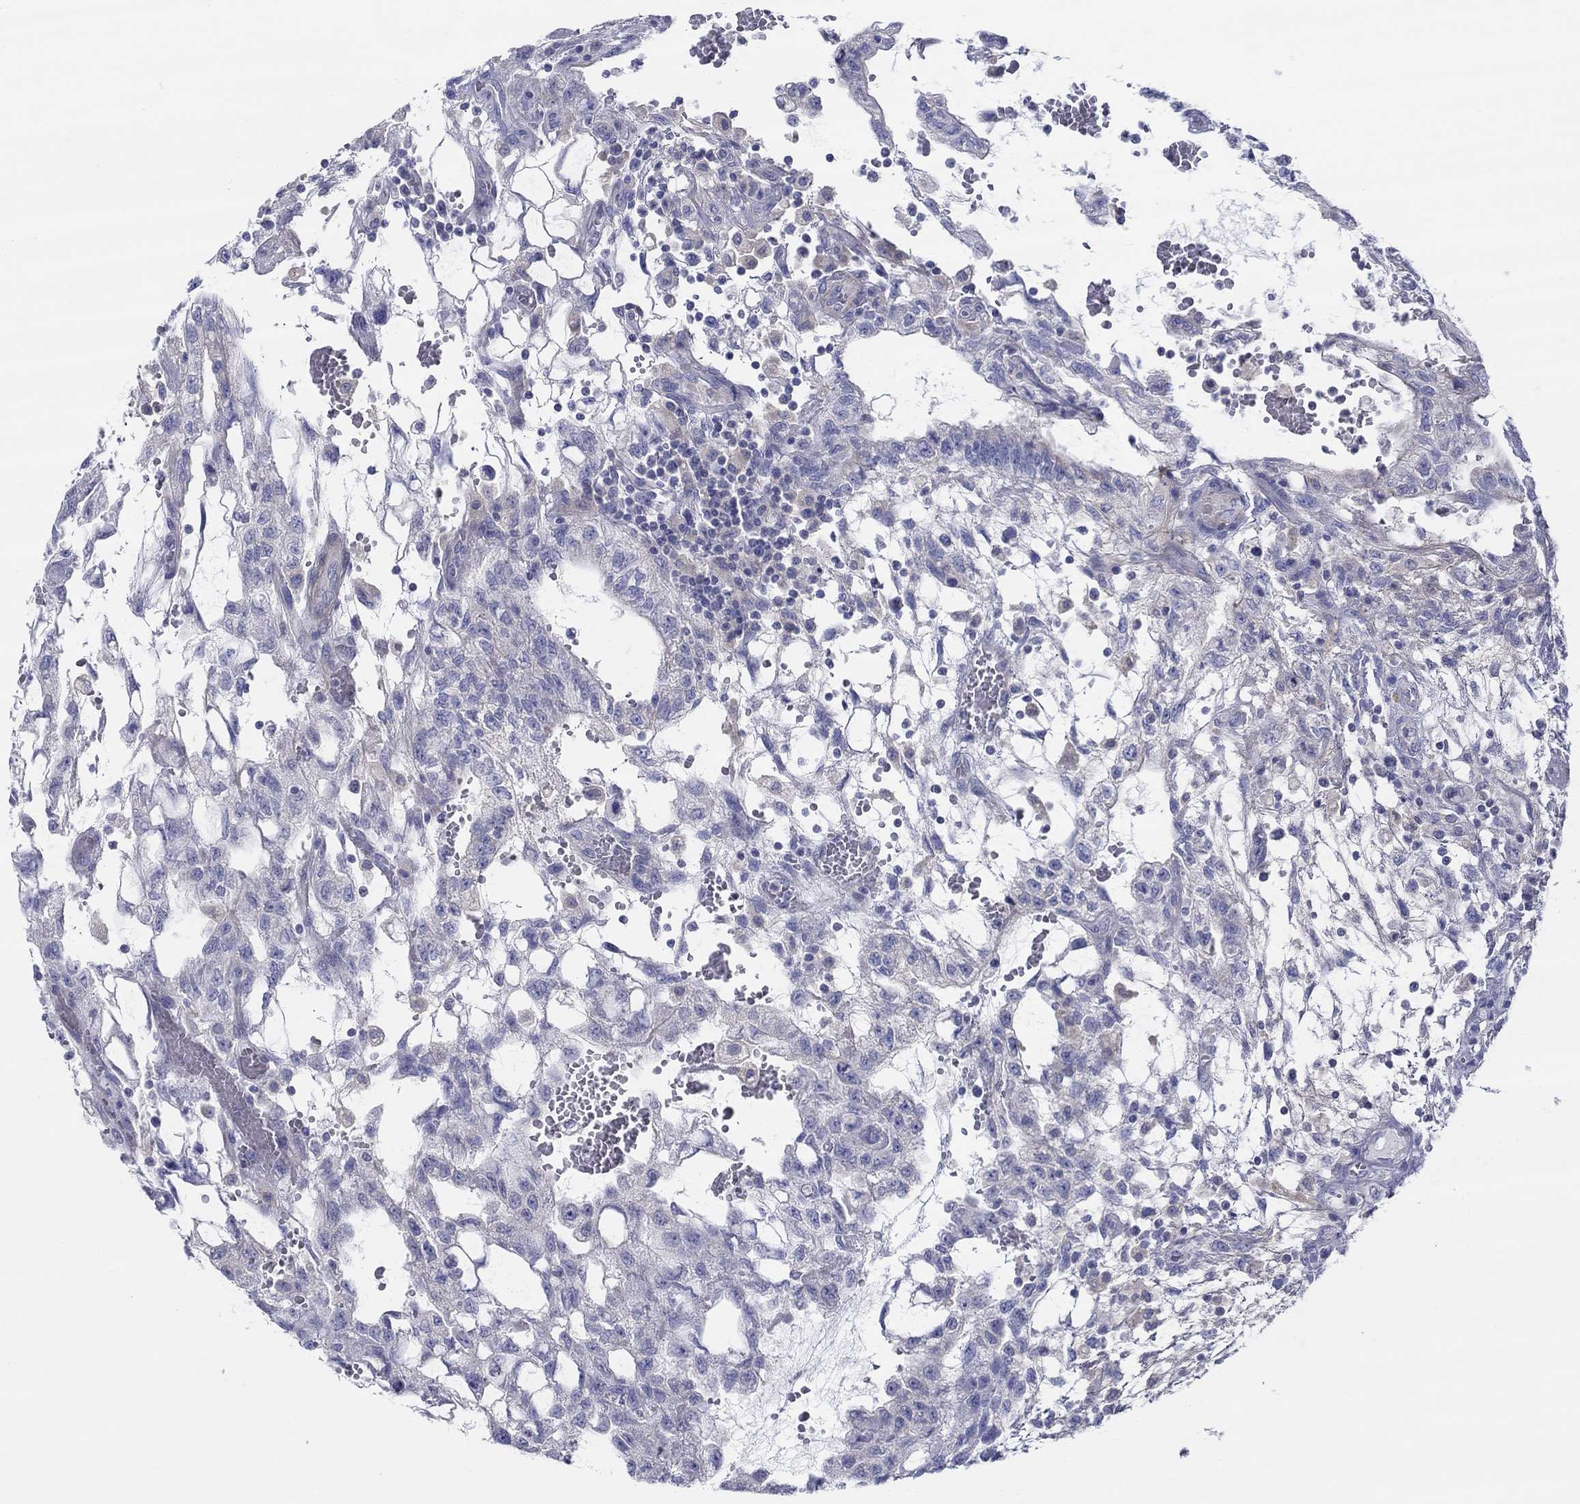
{"staining": {"intensity": "negative", "quantity": "none", "location": "none"}, "tissue": "testis cancer", "cell_type": "Tumor cells", "image_type": "cancer", "snomed": [{"axis": "morphology", "description": "Carcinoma, Embryonal, NOS"}, {"axis": "topography", "description": "Testis"}], "caption": "Embryonal carcinoma (testis) was stained to show a protein in brown. There is no significant staining in tumor cells.", "gene": "HAPLN4", "patient": {"sex": "male", "age": 32}}